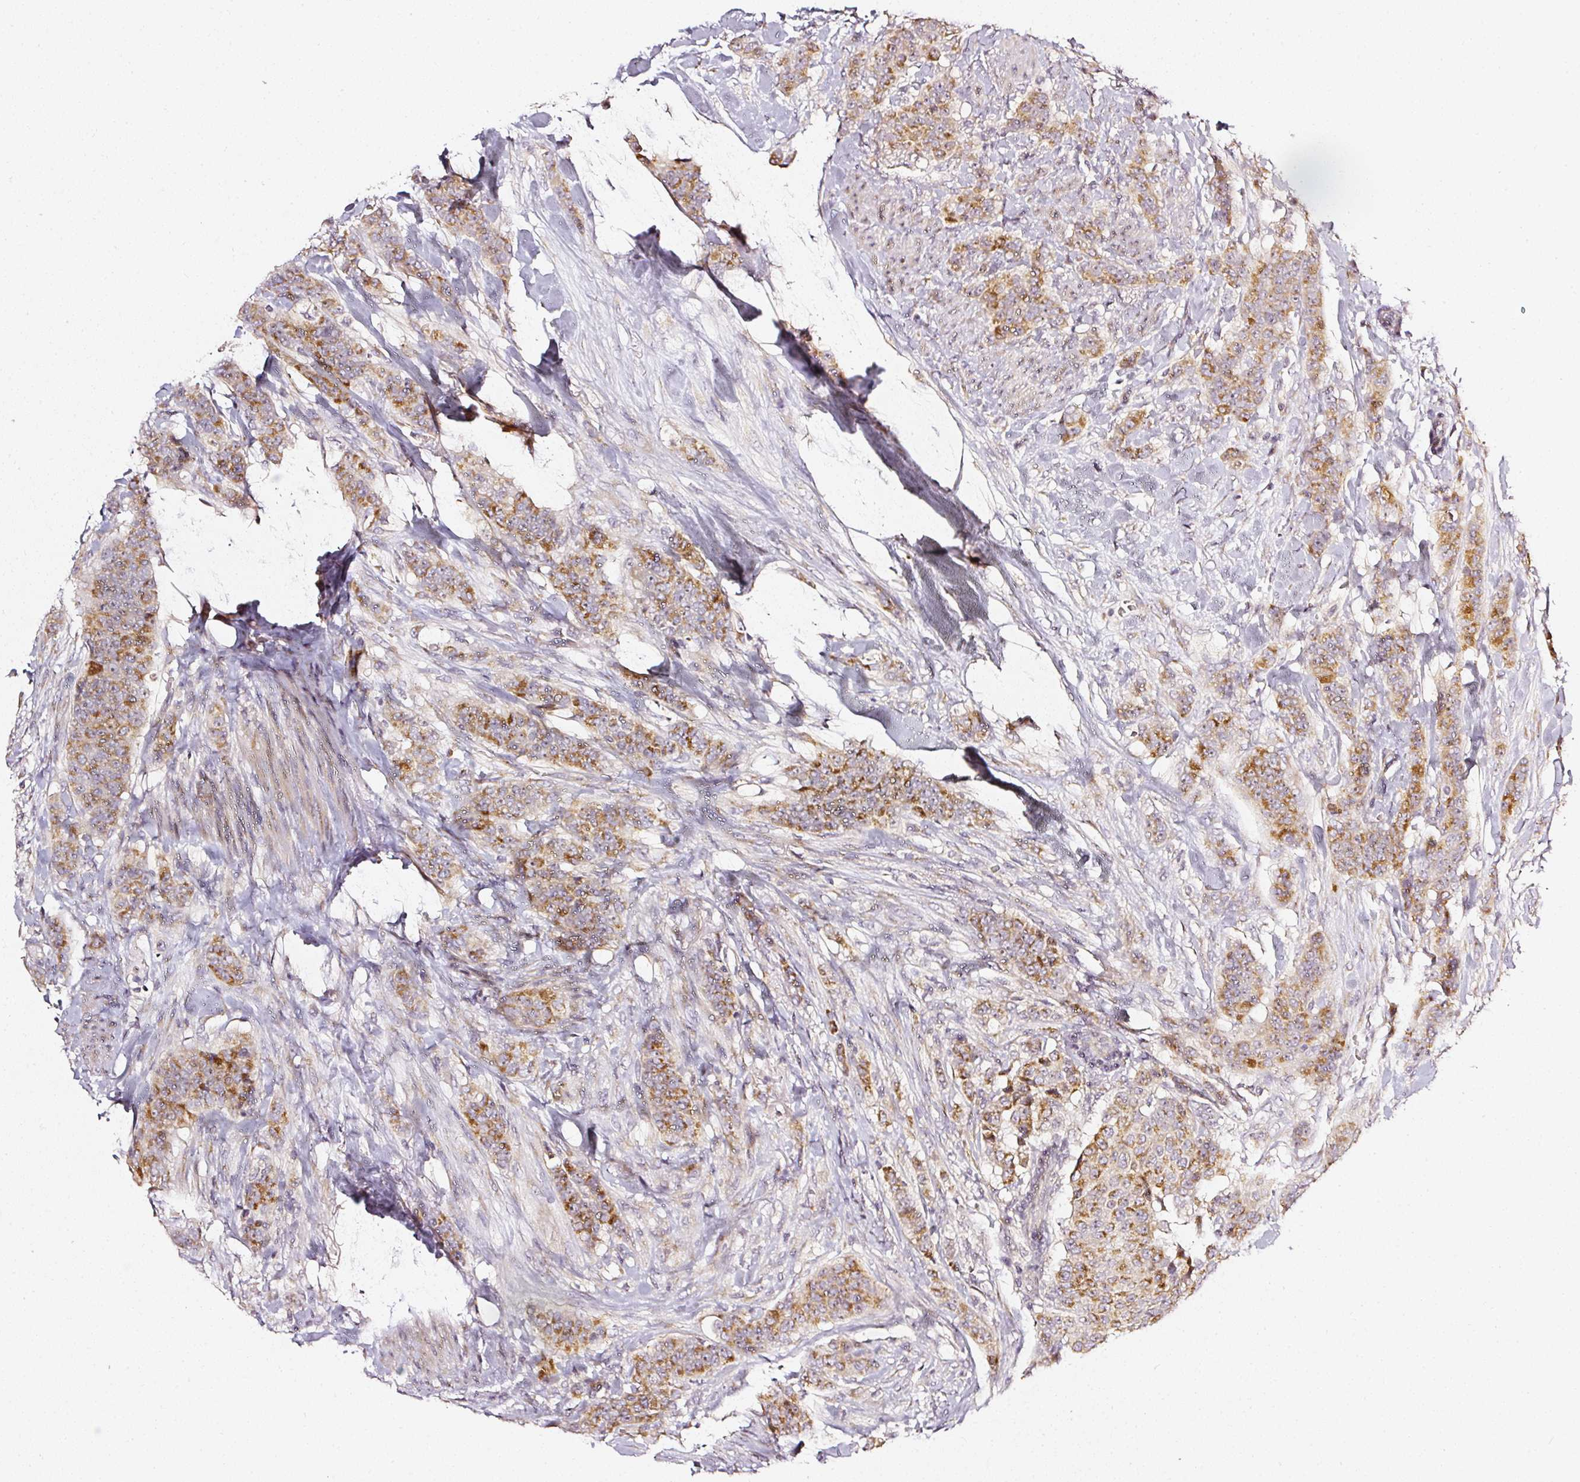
{"staining": {"intensity": "moderate", "quantity": ">75%", "location": "cytoplasmic/membranous"}, "tissue": "breast cancer", "cell_type": "Tumor cells", "image_type": "cancer", "snomed": [{"axis": "morphology", "description": "Duct carcinoma"}, {"axis": "topography", "description": "Breast"}], "caption": "A brown stain highlights moderate cytoplasmic/membranous expression of a protein in human intraductal carcinoma (breast) tumor cells.", "gene": "NTRK1", "patient": {"sex": "female", "age": 40}}